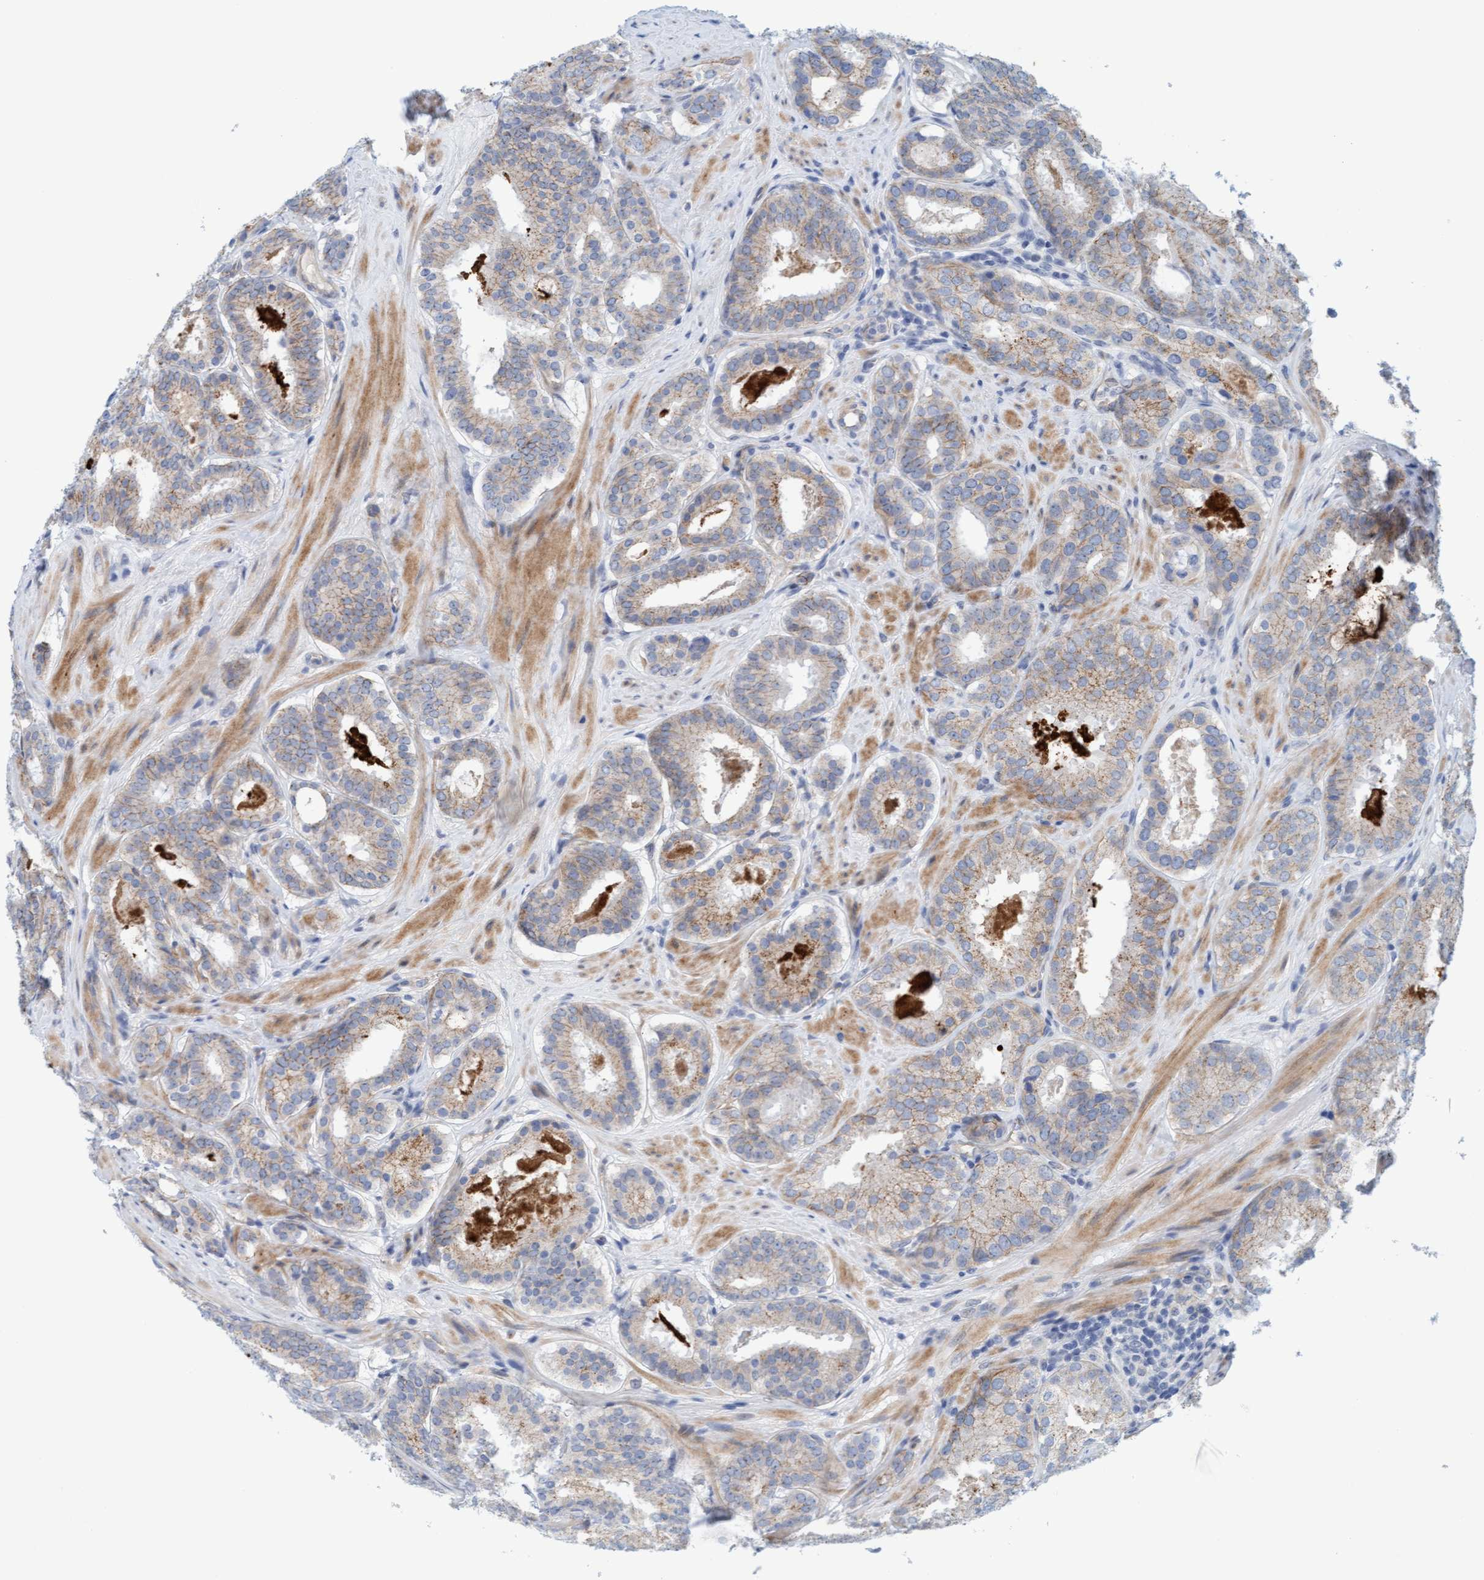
{"staining": {"intensity": "weak", "quantity": "25%-75%", "location": "cytoplasmic/membranous"}, "tissue": "prostate cancer", "cell_type": "Tumor cells", "image_type": "cancer", "snomed": [{"axis": "morphology", "description": "Adenocarcinoma, Low grade"}, {"axis": "topography", "description": "Prostate"}], "caption": "Immunohistochemistry (IHC) (DAB (3,3'-diaminobenzidine)) staining of prostate adenocarcinoma (low-grade) exhibits weak cytoplasmic/membranous protein positivity in about 25%-75% of tumor cells.", "gene": "KRBA2", "patient": {"sex": "male", "age": 69}}